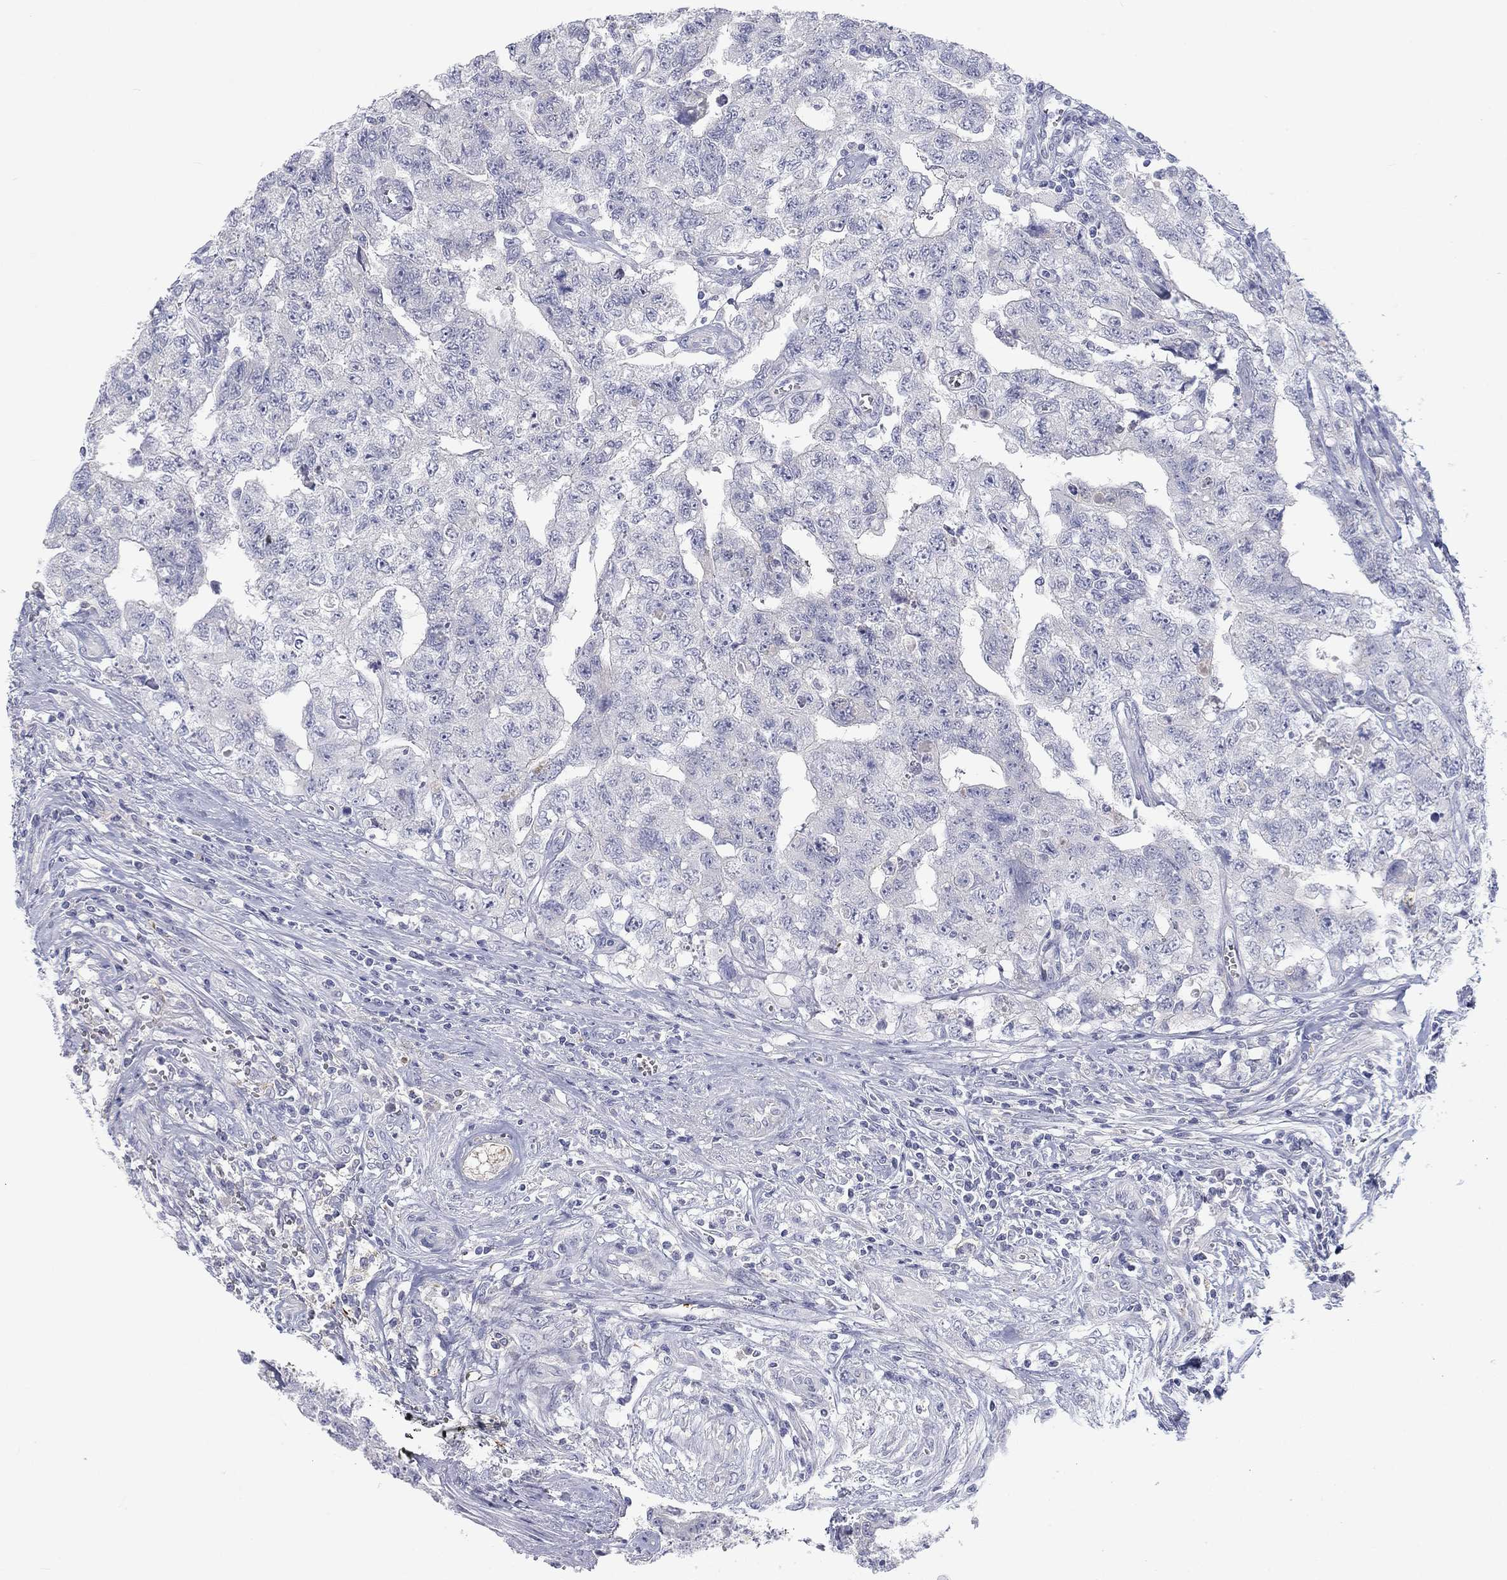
{"staining": {"intensity": "negative", "quantity": "none", "location": "none"}, "tissue": "testis cancer", "cell_type": "Tumor cells", "image_type": "cancer", "snomed": [{"axis": "morphology", "description": "Carcinoma, Embryonal, NOS"}, {"axis": "topography", "description": "Testis"}], "caption": "Testis cancer stained for a protein using IHC demonstrates no staining tumor cells.", "gene": "CALB1", "patient": {"sex": "male", "age": 24}}